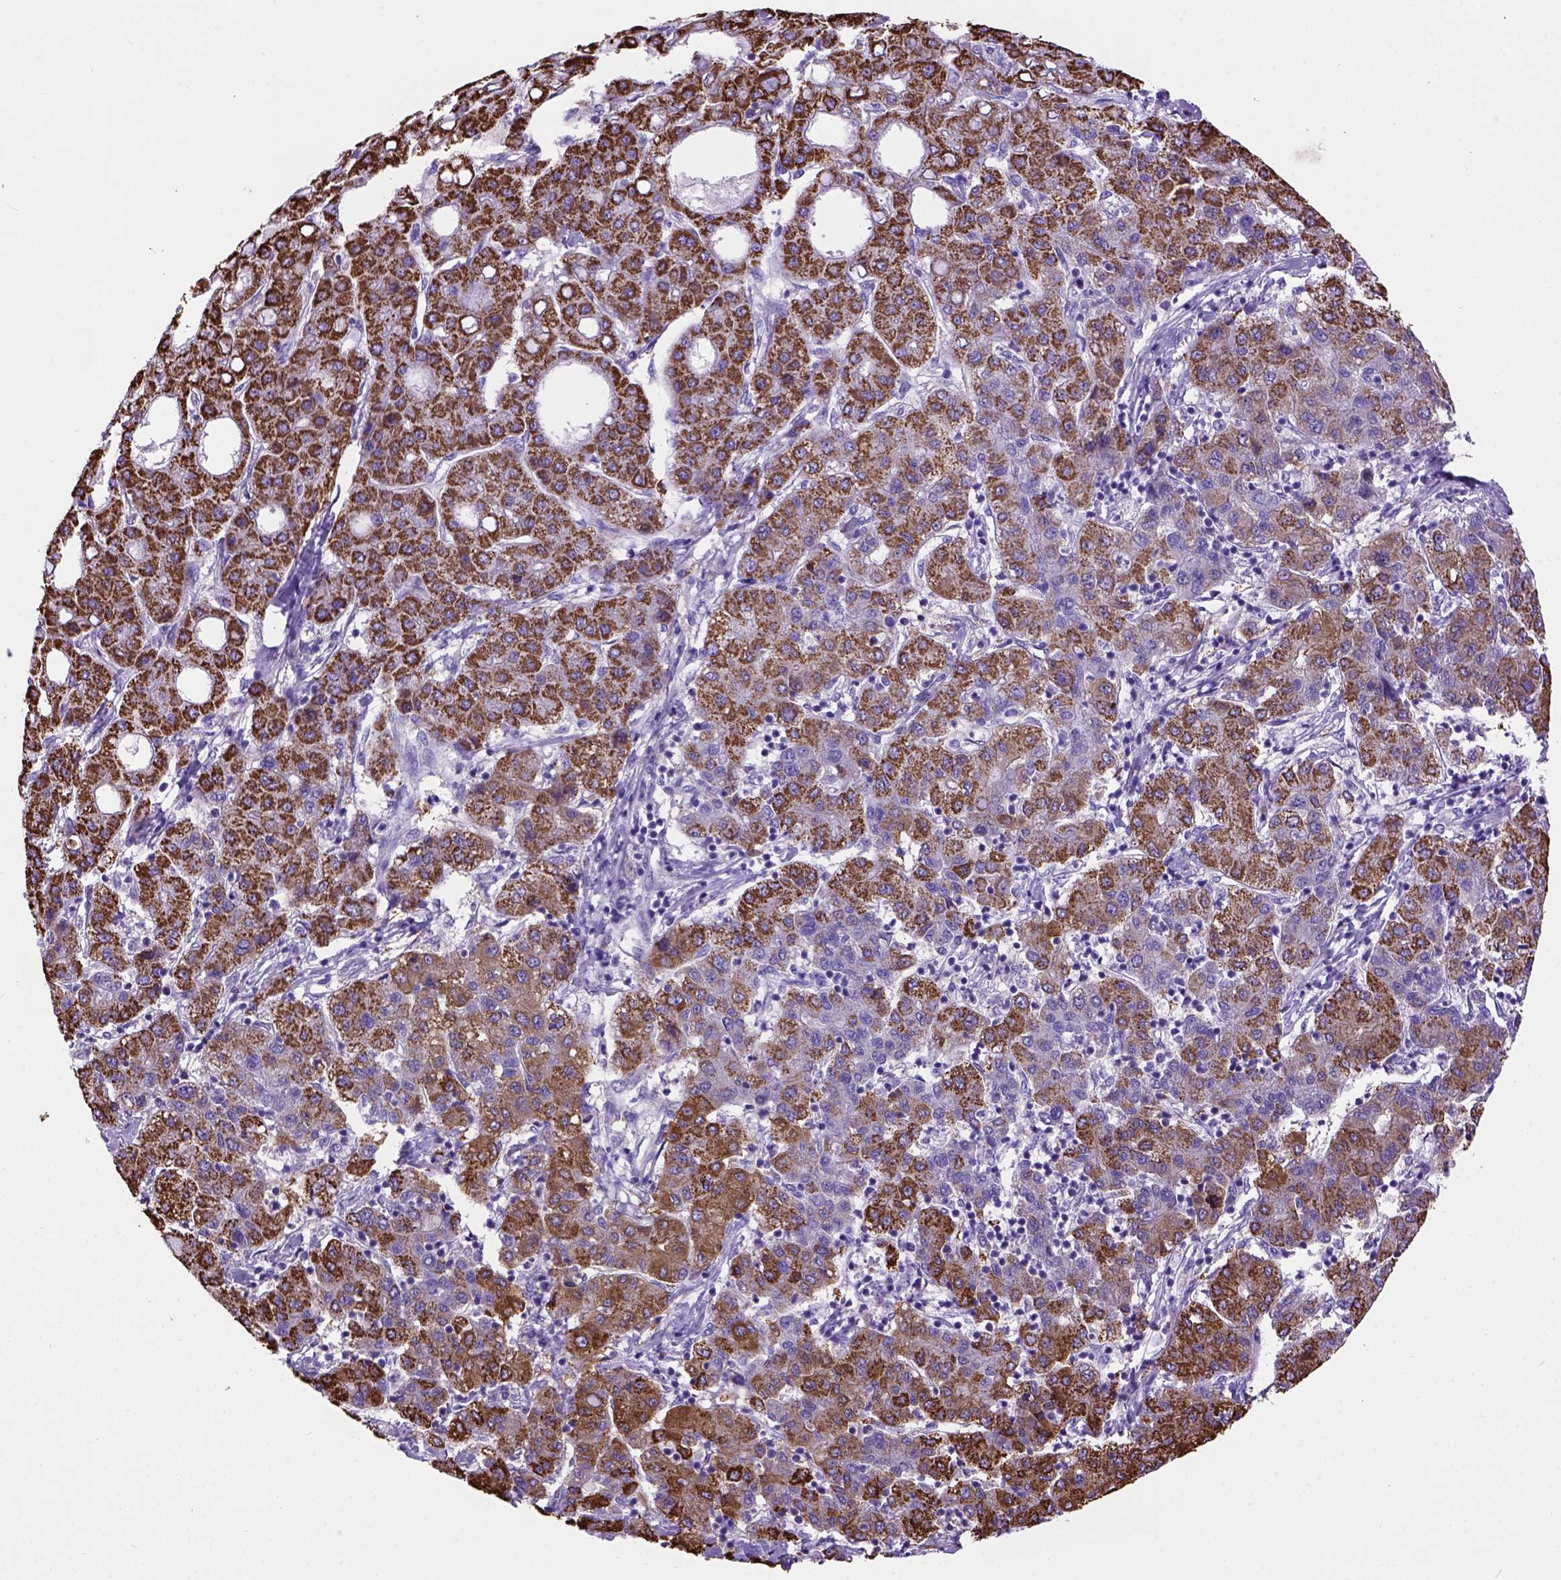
{"staining": {"intensity": "strong", "quantity": ">75%", "location": "cytoplasmic/membranous"}, "tissue": "liver cancer", "cell_type": "Tumor cells", "image_type": "cancer", "snomed": [{"axis": "morphology", "description": "Carcinoma, Hepatocellular, NOS"}, {"axis": "topography", "description": "Liver"}], "caption": "Liver cancer (hepatocellular carcinoma) stained with immunohistochemistry (IHC) demonstrates strong cytoplasmic/membranous staining in approximately >75% of tumor cells.", "gene": "L2HGDH", "patient": {"sex": "male", "age": 65}}